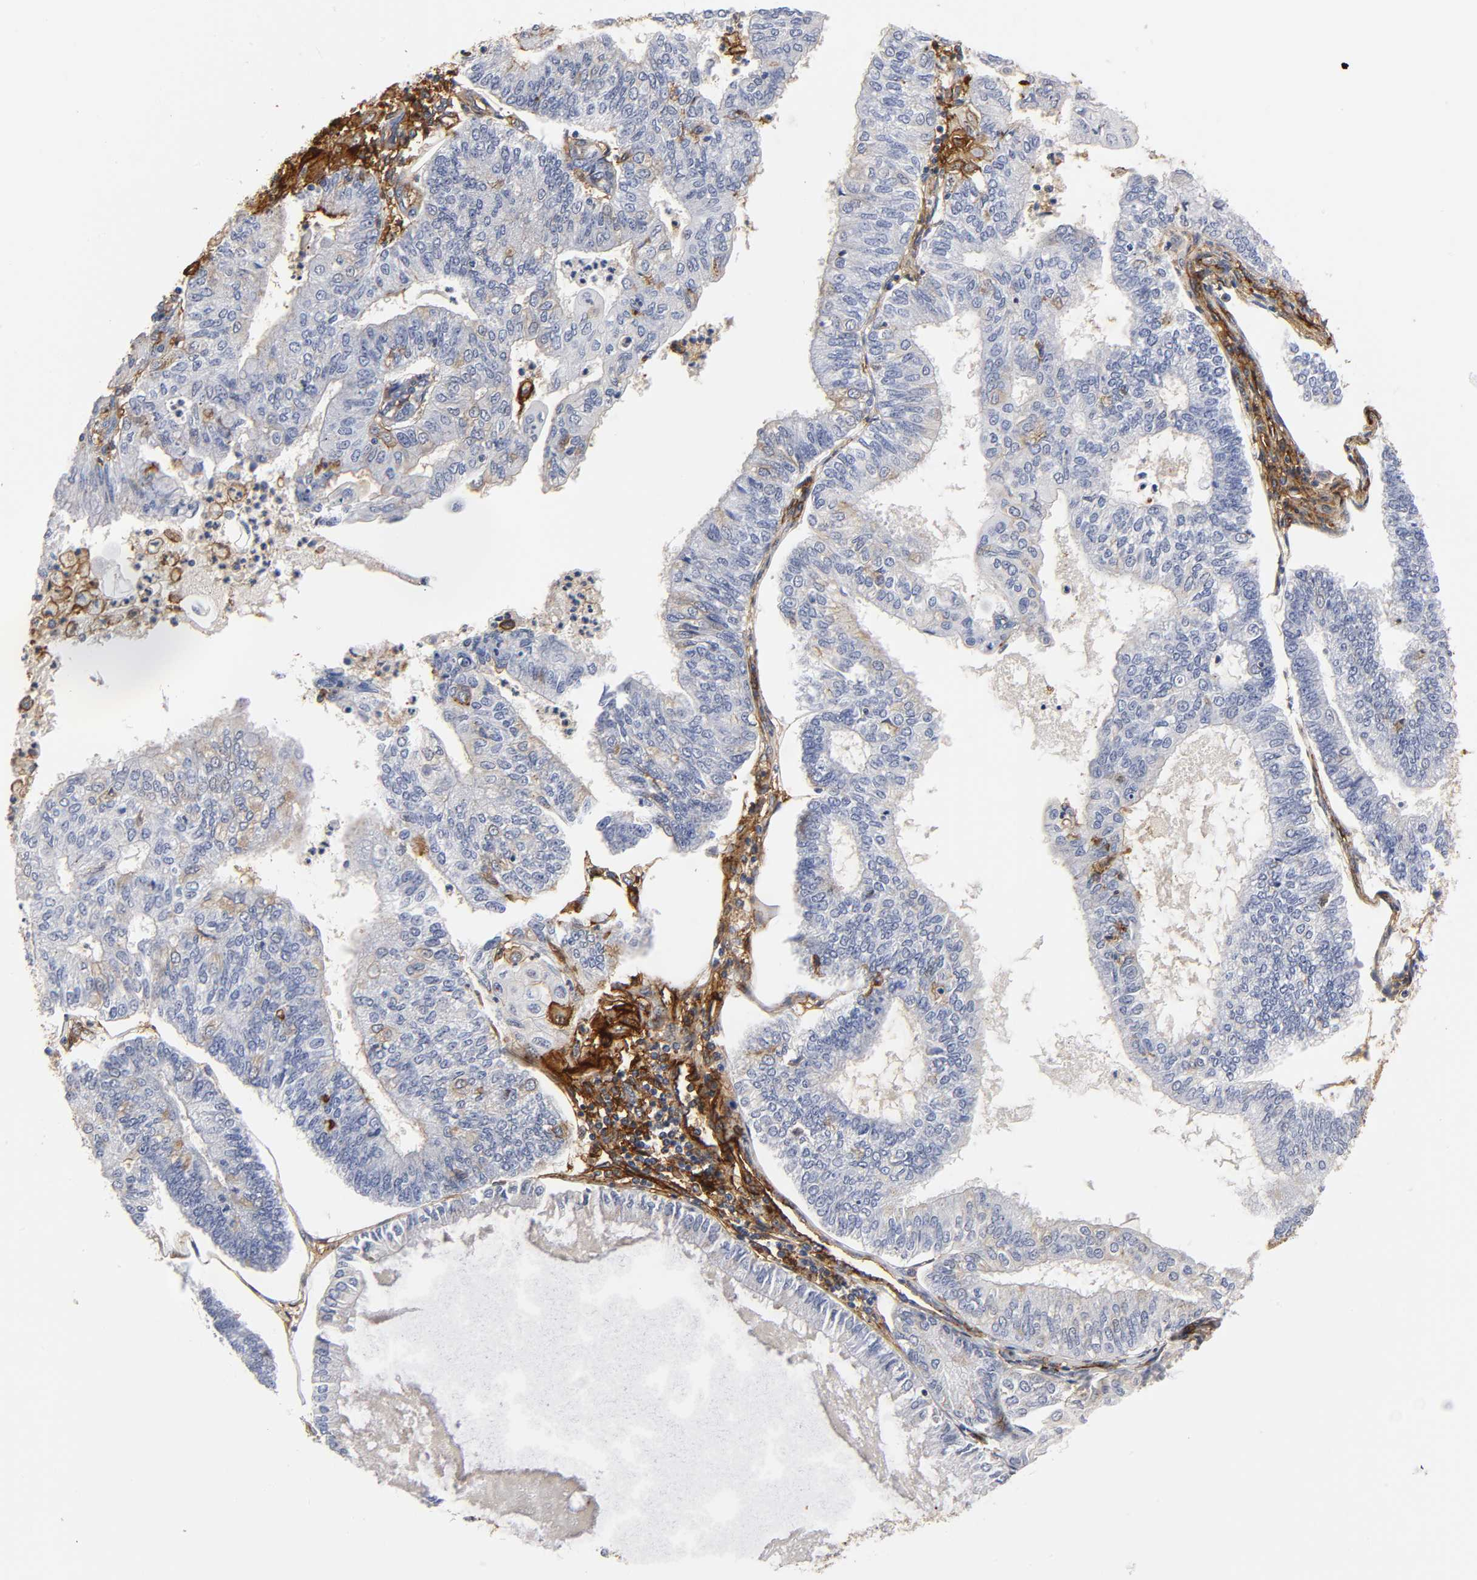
{"staining": {"intensity": "moderate", "quantity": "<25%", "location": "cytoplasmic/membranous"}, "tissue": "endometrial cancer", "cell_type": "Tumor cells", "image_type": "cancer", "snomed": [{"axis": "morphology", "description": "Adenocarcinoma, NOS"}, {"axis": "topography", "description": "Endometrium"}], "caption": "Protein expression analysis of human endometrial cancer reveals moderate cytoplasmic/membranous staining in approximately <25% of tumor cells.", "gene": "ICAM1", "patient": {"sex": "female", "age": 59}}